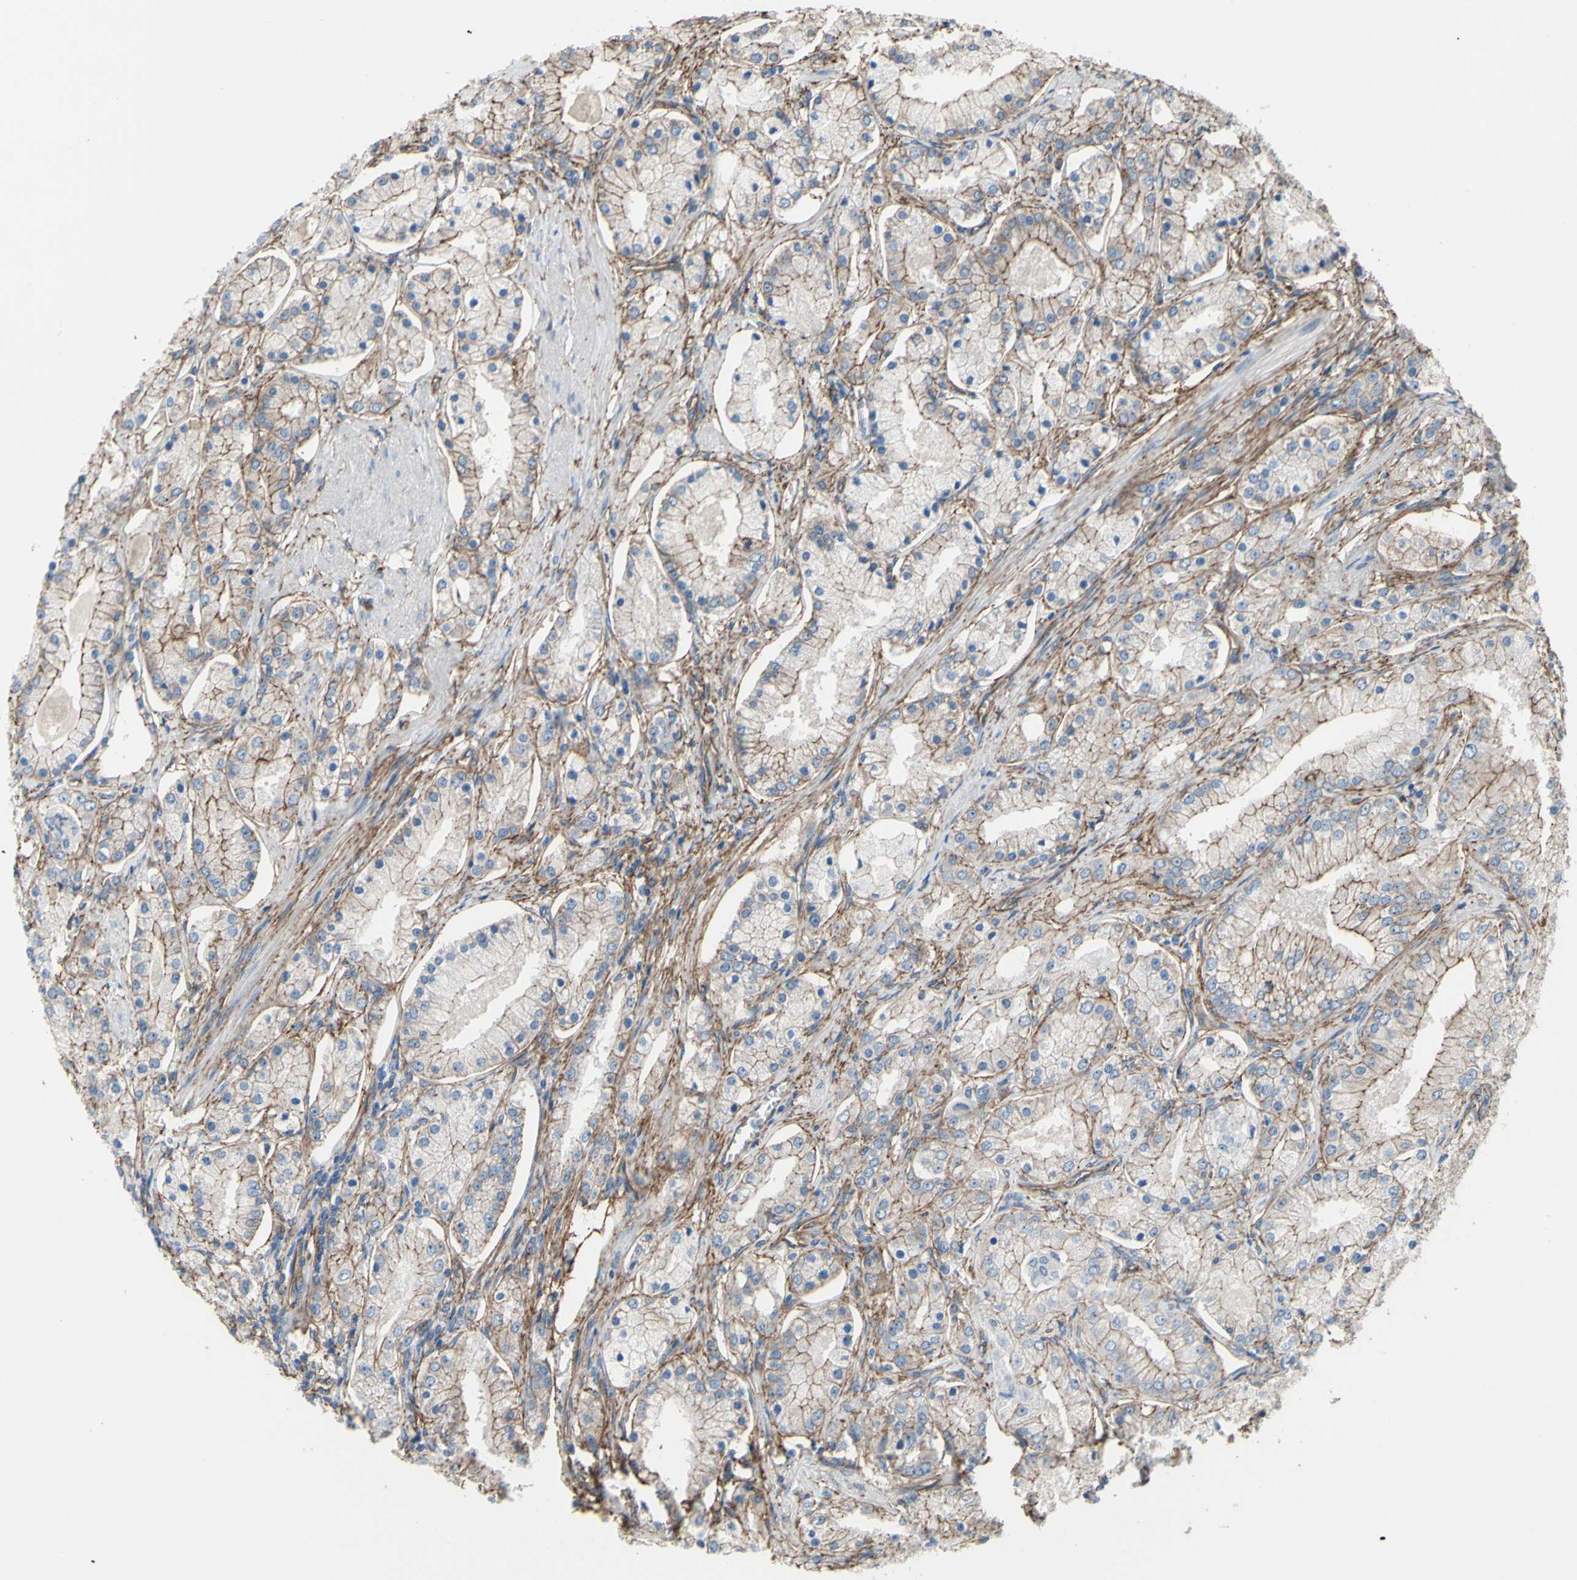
{"staining": {"intensity": "weak", "quantity": ">75%", "location": "cytoplasmic/membranous"}, "tissue": "prostate cancer", "cell_type": "Tumor cells", "image_type": "cancer", "snomed": [{"axis": "morphology", "description": "Adenocarcinoma, High grade"}, {"axis": "topography", "description": "Prostate"}], "caption": "Protein staining of prostate cancer (adenocarcinoma (high-grade)) tissue reveals weak cytoplasmic/membranous positivity in about >75% of tumor cells.", "gene": "TPBG", "patient": {"sex": "male", "age": 66}}